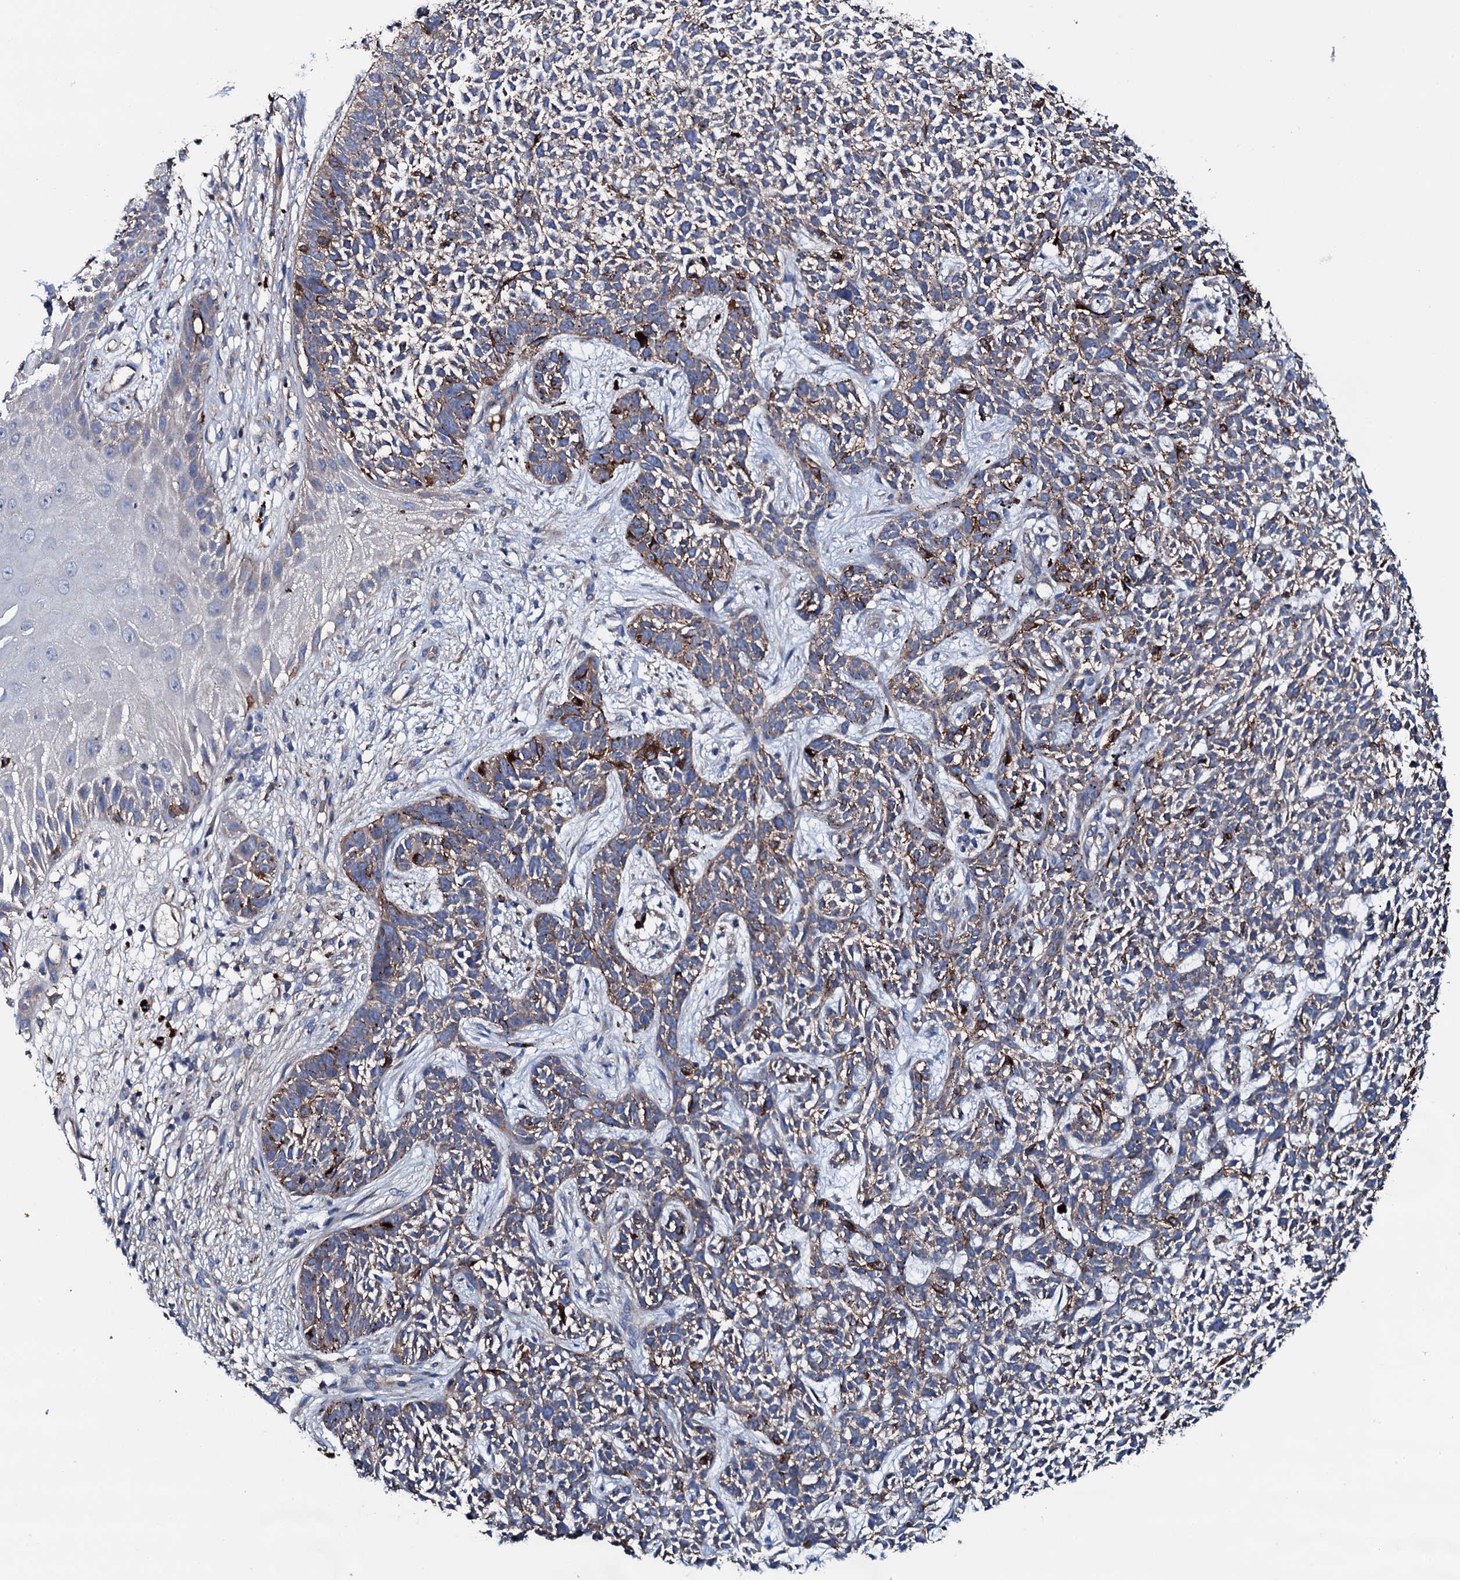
{"staining": {"intensity": "moderate", "quantity": "25%-75%", "location": "cytoplasmic/membranous"}, "tissue": "skin cancer", "cell_type": "Tumor cells", "image_type": "cancer", "snomed": [{"axis": "morphology", "description": "Basal cell carcinoma"}, {"axis": "topography", "description": "Skin"}], "caption": "DAB immunohistochemical staining of human basal cell carcinoma (skin) exhibits moderate cytoplasmic/membranous protein positivity in approximately 25%-75% of tumor cells. (IHC, brightfield microscopy, high magnification).", "gene": "NEK1", "patient": {"sex": "female", "age": 84}}